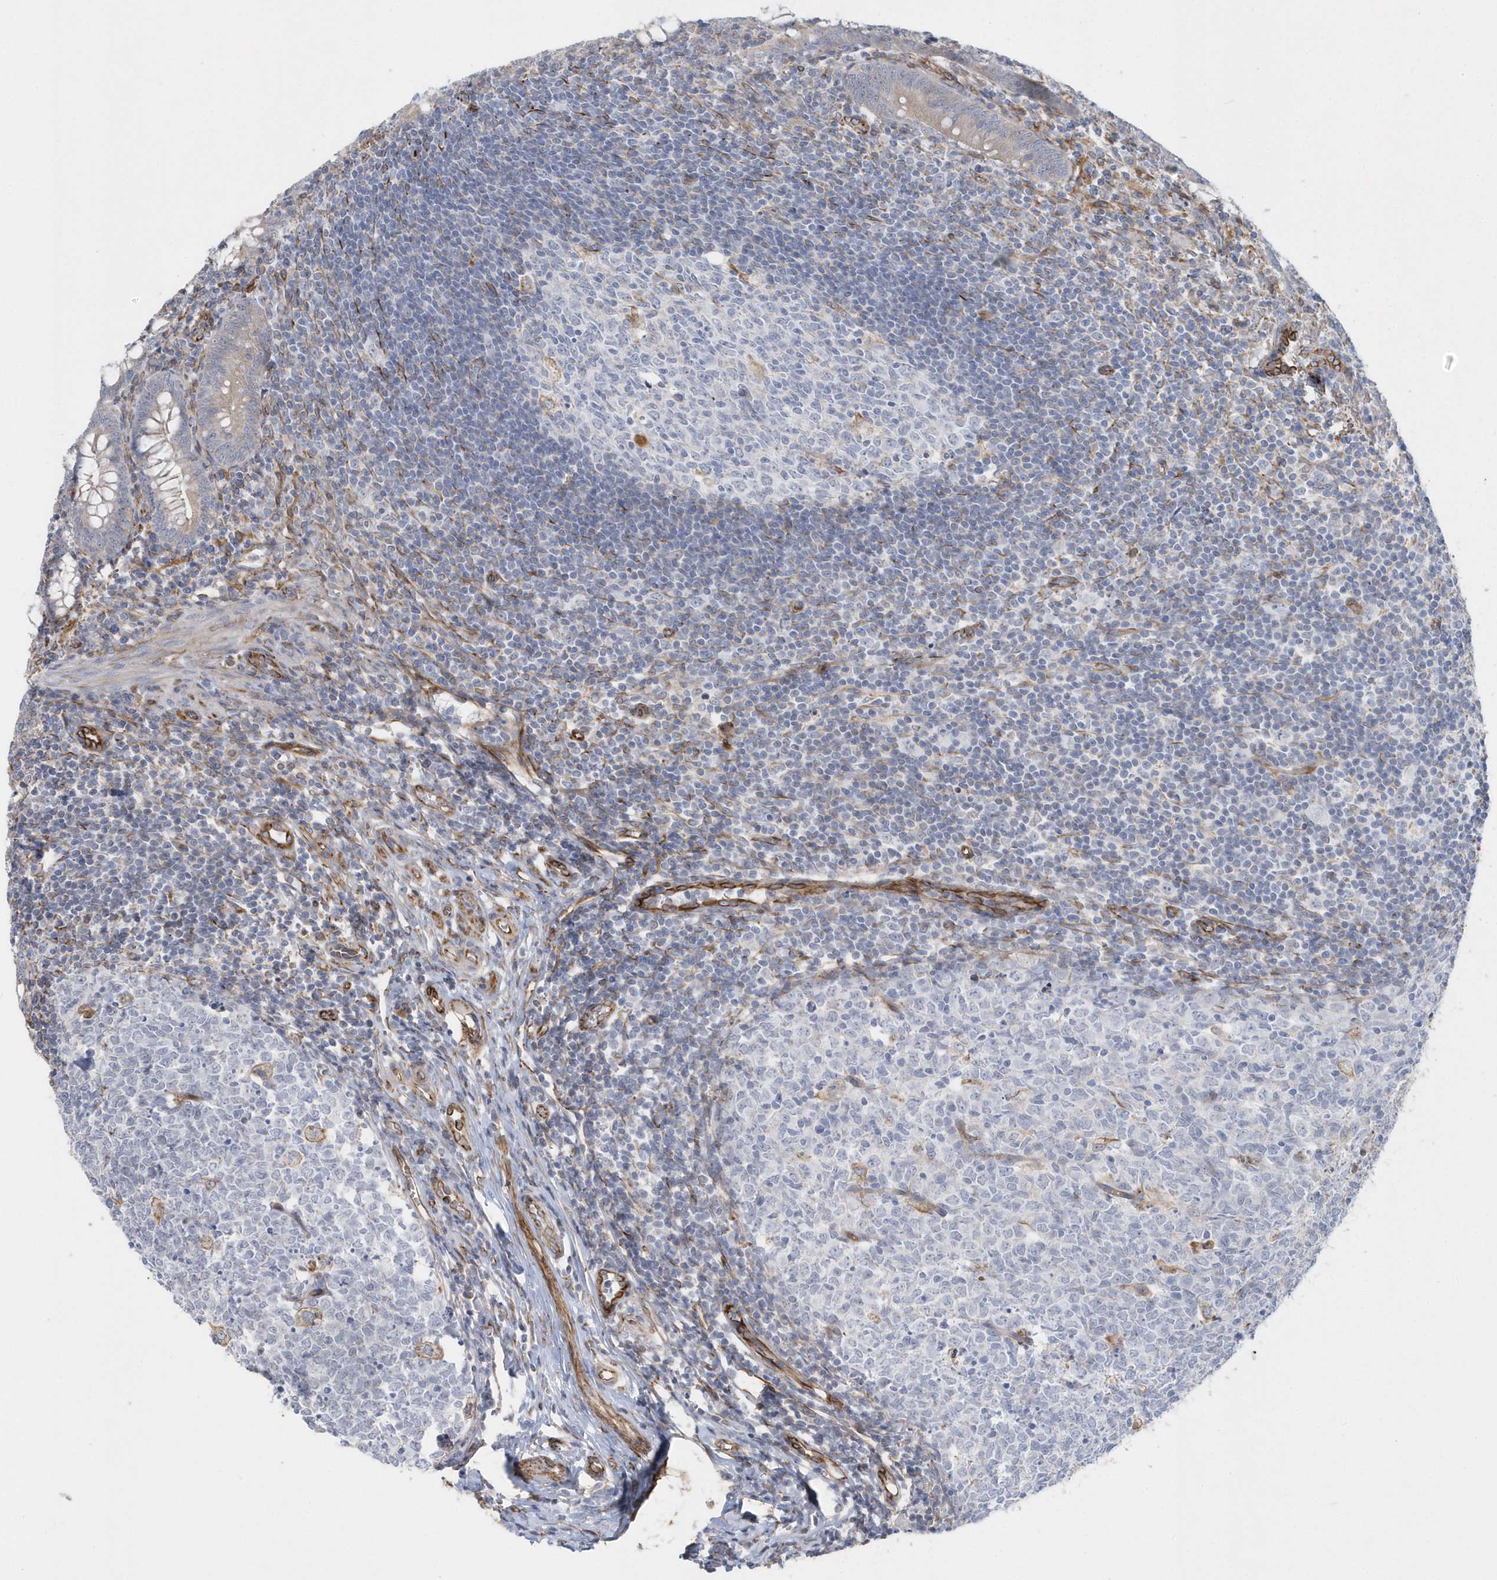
{"staining": {"intensity": "weak", "quantity": "25%-75%", "location": "cytoplasmic/membranous"}, "tissue": "appendix", "cell_type": "Glandular cells", "image_type": "normal", "snomed": [{"axis": "morphology", "description": "Normal tissue, NOS"}, {"axis": "topography", "description": "Appendix"}], "caption": "Immunohistochemical staining of normal appendix displays weak cytoplasmic/membranous protein positivity in approximately 25%-75% of glandular cells.", "gene": "RAB17", "patient": {"sex": "male", "age": 14}}